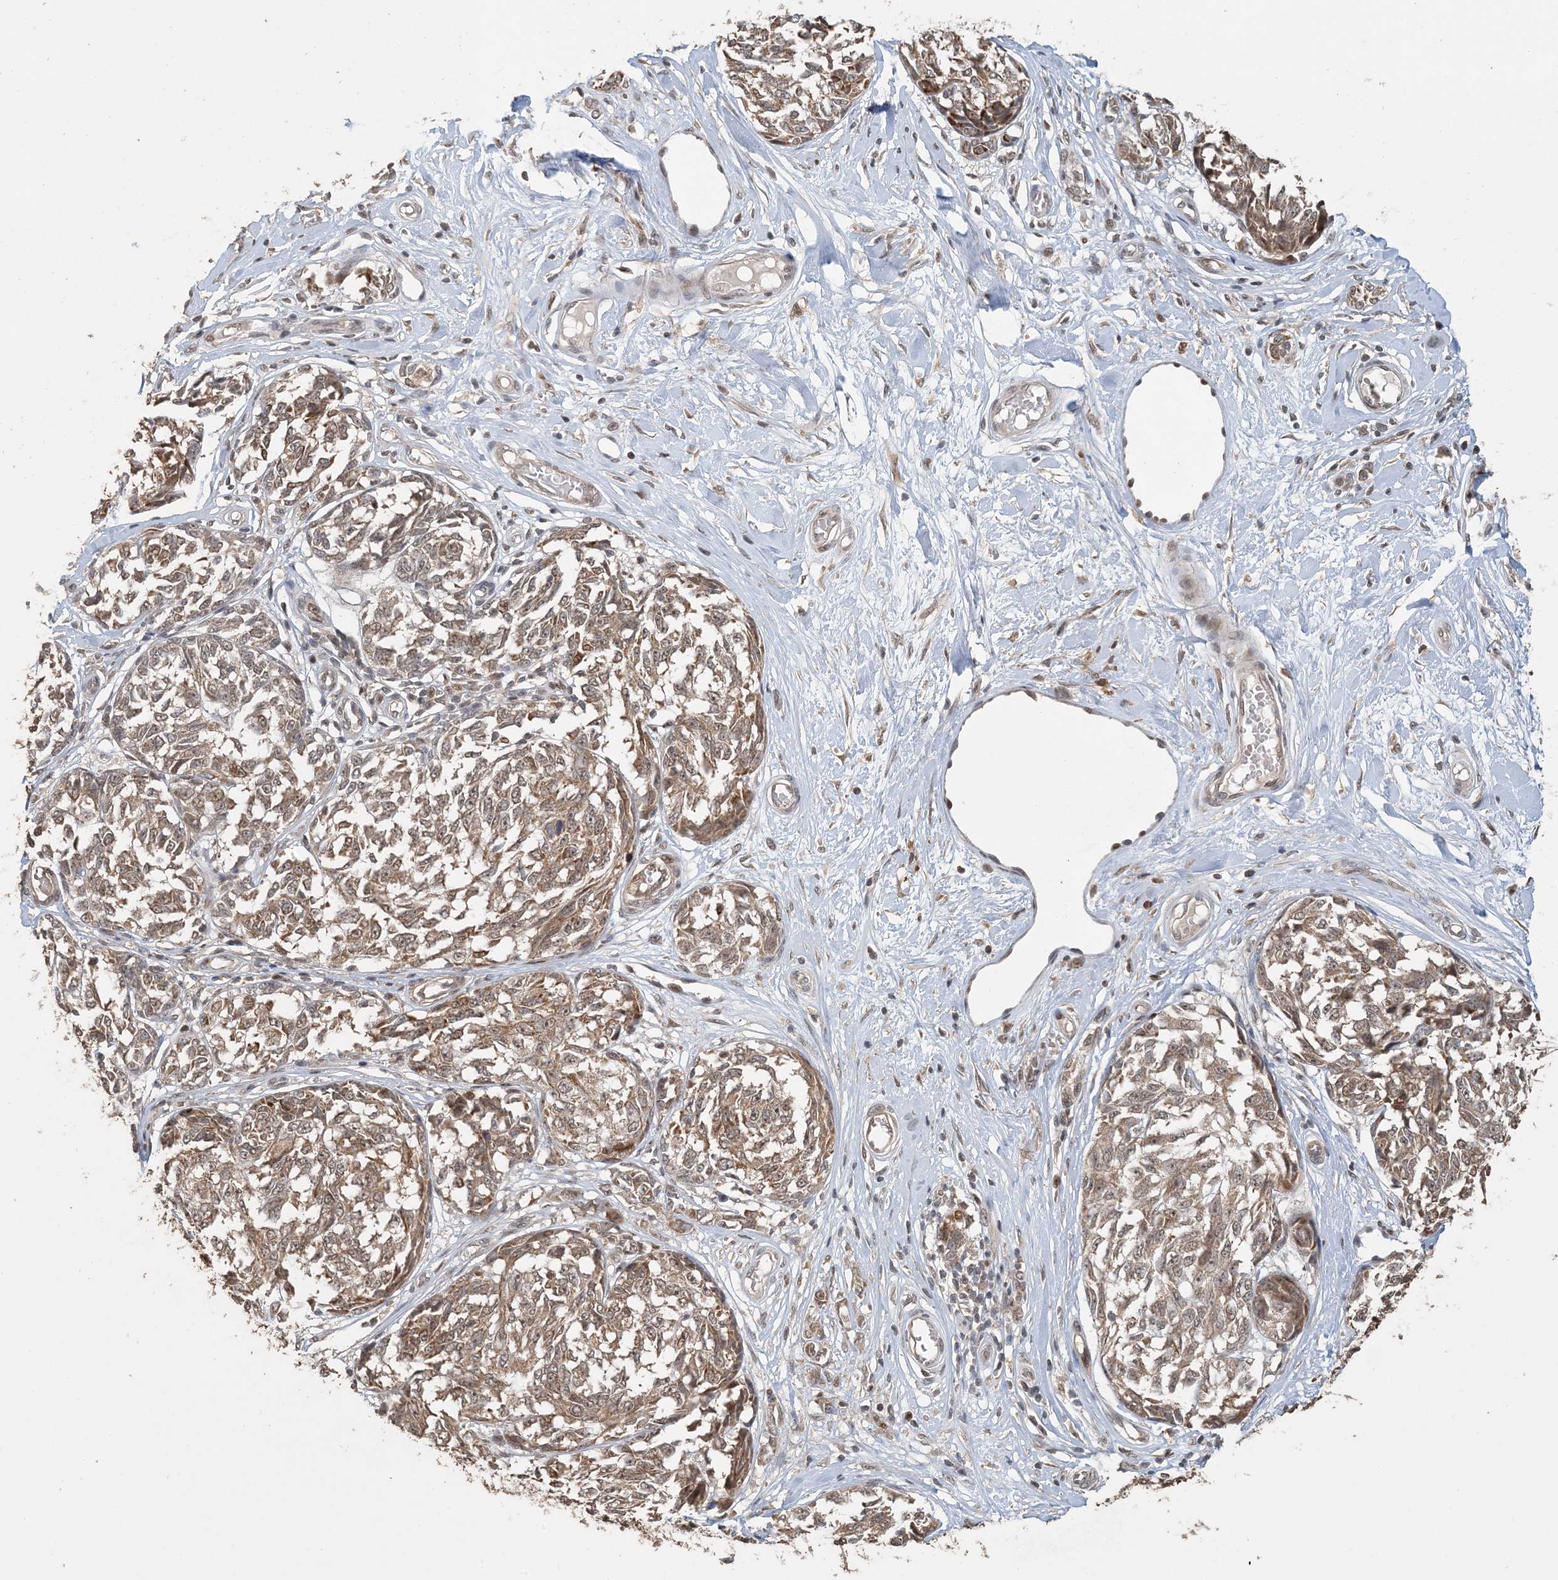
{"staining": {"intensity": "weak", "quantity": ">75%", "location": "cytoplasmic/membranous,nuclear"}, "tissue": "melanoma", "cell_type": "Tumor cells", "image_type": "cancer", "snomed": [{"axis": "morphology", "description": "Malignant melanoma, NOS"}, {"axis": "topography", "description": "Skin"}], "caption": "The histopathology image shows staining of melanoma, revealing weak cytoplasmic/membranous and nuclear protein expression (brown color) within tumor cells.", "gene": "ATP13A2", "patient": {"sex": "female", "age": 64}}